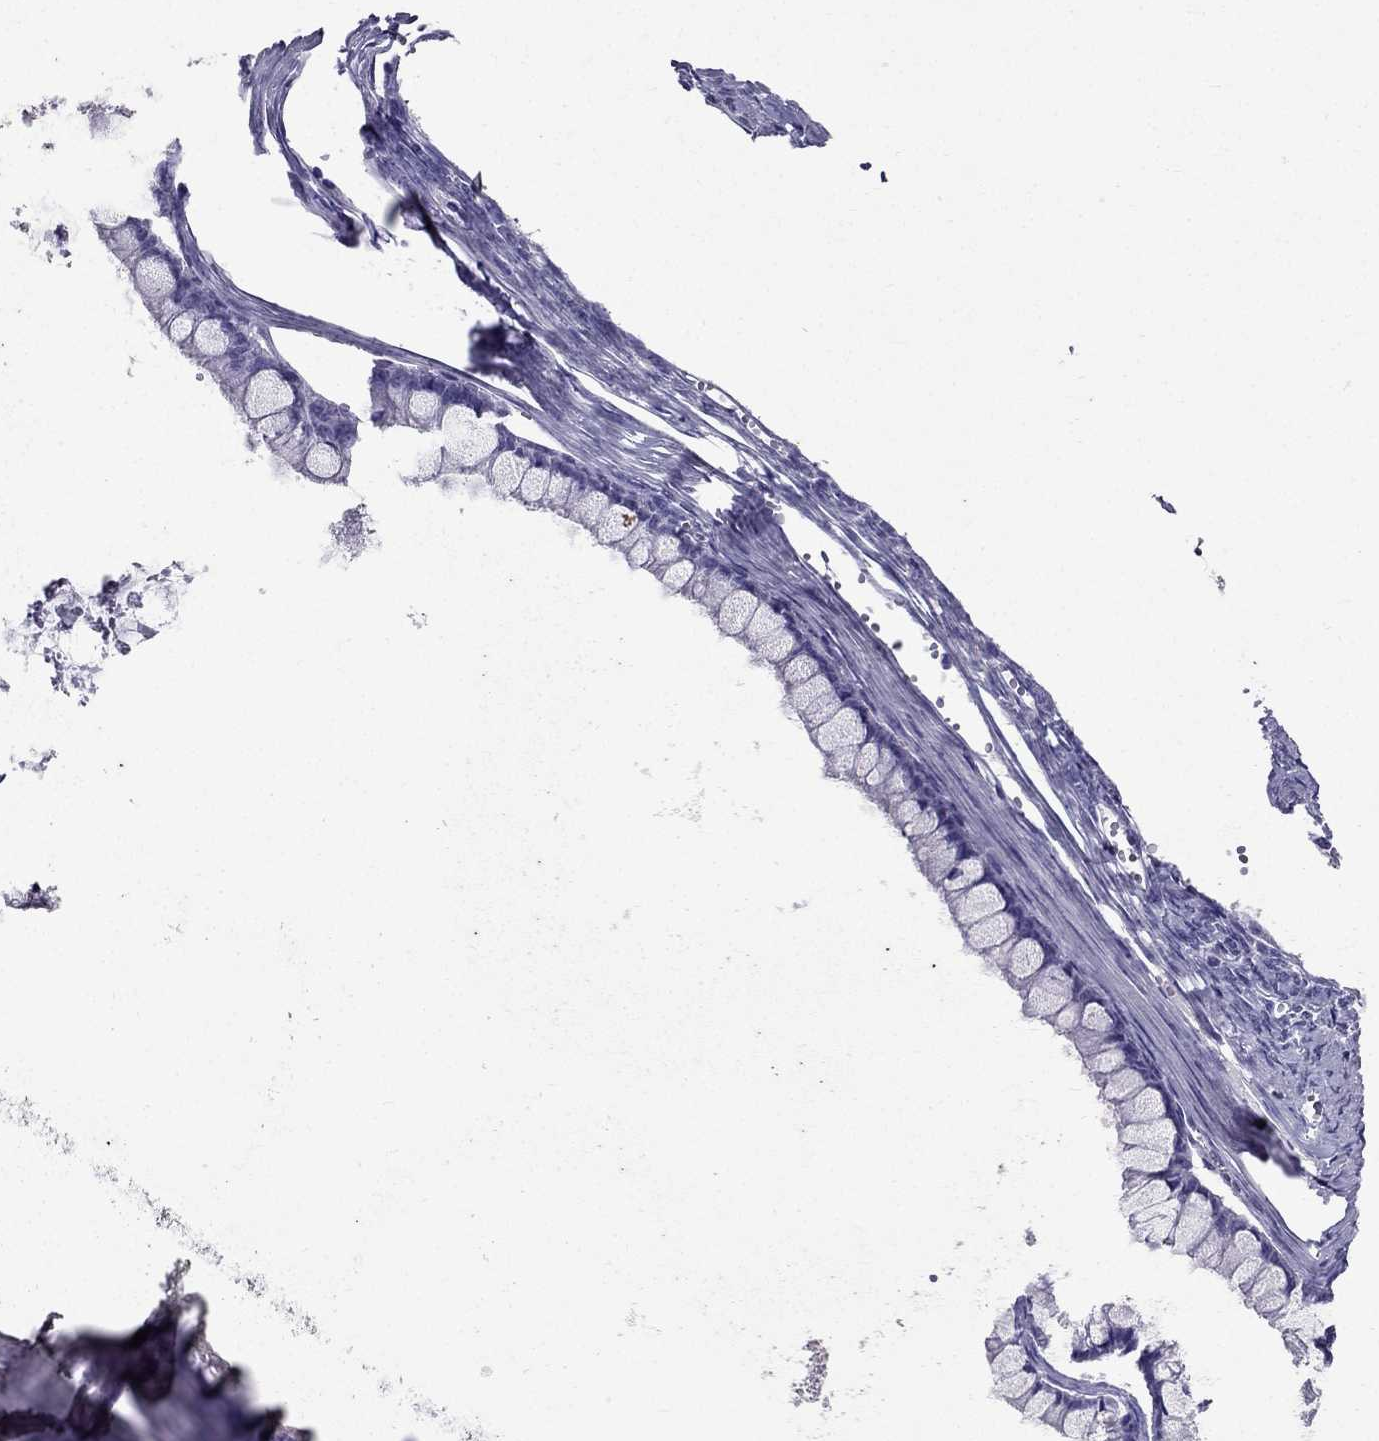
{"staining": {"intensity": "negative", "quantity": "none", "location": "none"}, "tissue": "ovarian cancer", "cell_type": "Tumor cells", "image_type": "cancer", "snomed": [{"axis": "morphology", "description": "Cystadenocarcinoma, mucinous, NOS"}, {"axis": "topography", "description": "Ovary"}], "caption": "Mucinous cystadenocarcinoma (ovarian) stained for a protein using immunohistochemistry reveals no staining tumor cells.", "gene": "AAK1", "patient": {"sex": "female", "age": 67}}